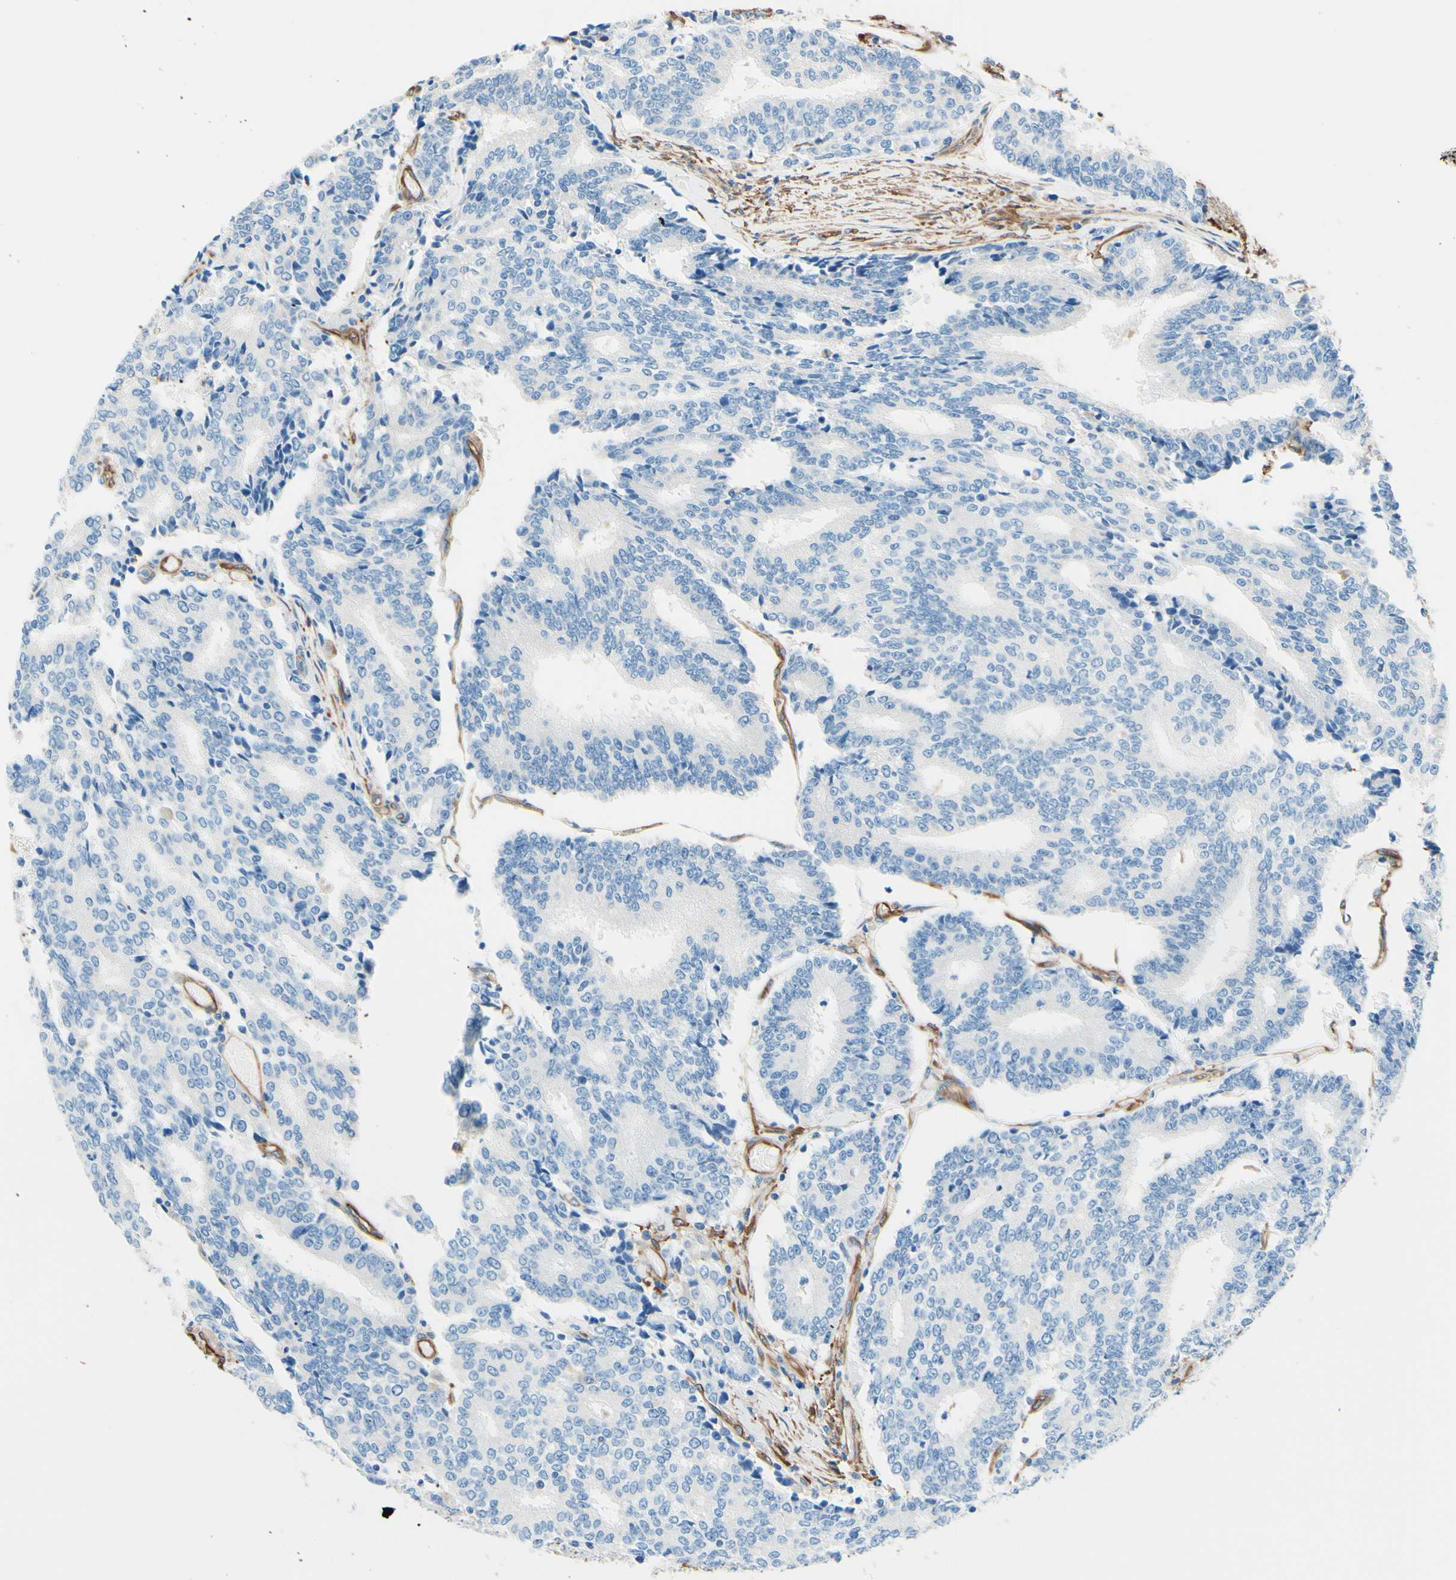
{"staining": {"intensity": "negative", "quantity": "none", "location": "none"}, "tissue": "prostate cancer", "cell_type": "Tumor cells", "image_type": "cancer", "snomed": [{"axis": "morphology", "description": "Normal tissue, NOS"}, {"axis": "morphology", "description": "Adenocarcinoma, High grade"}, {"axis": "topography", "description": "Prostate"}, {"axis": "topography", "description": "Seminal veicle"}], "caption": "High power microscopy micrograph of an IHC photomicrograph of prostate cancer, revealing no significant staining in tumor cells. Nuclei are stained in blue.", "gene": "DPYSL3", "patient": {"sex": "male", "age": 55}}